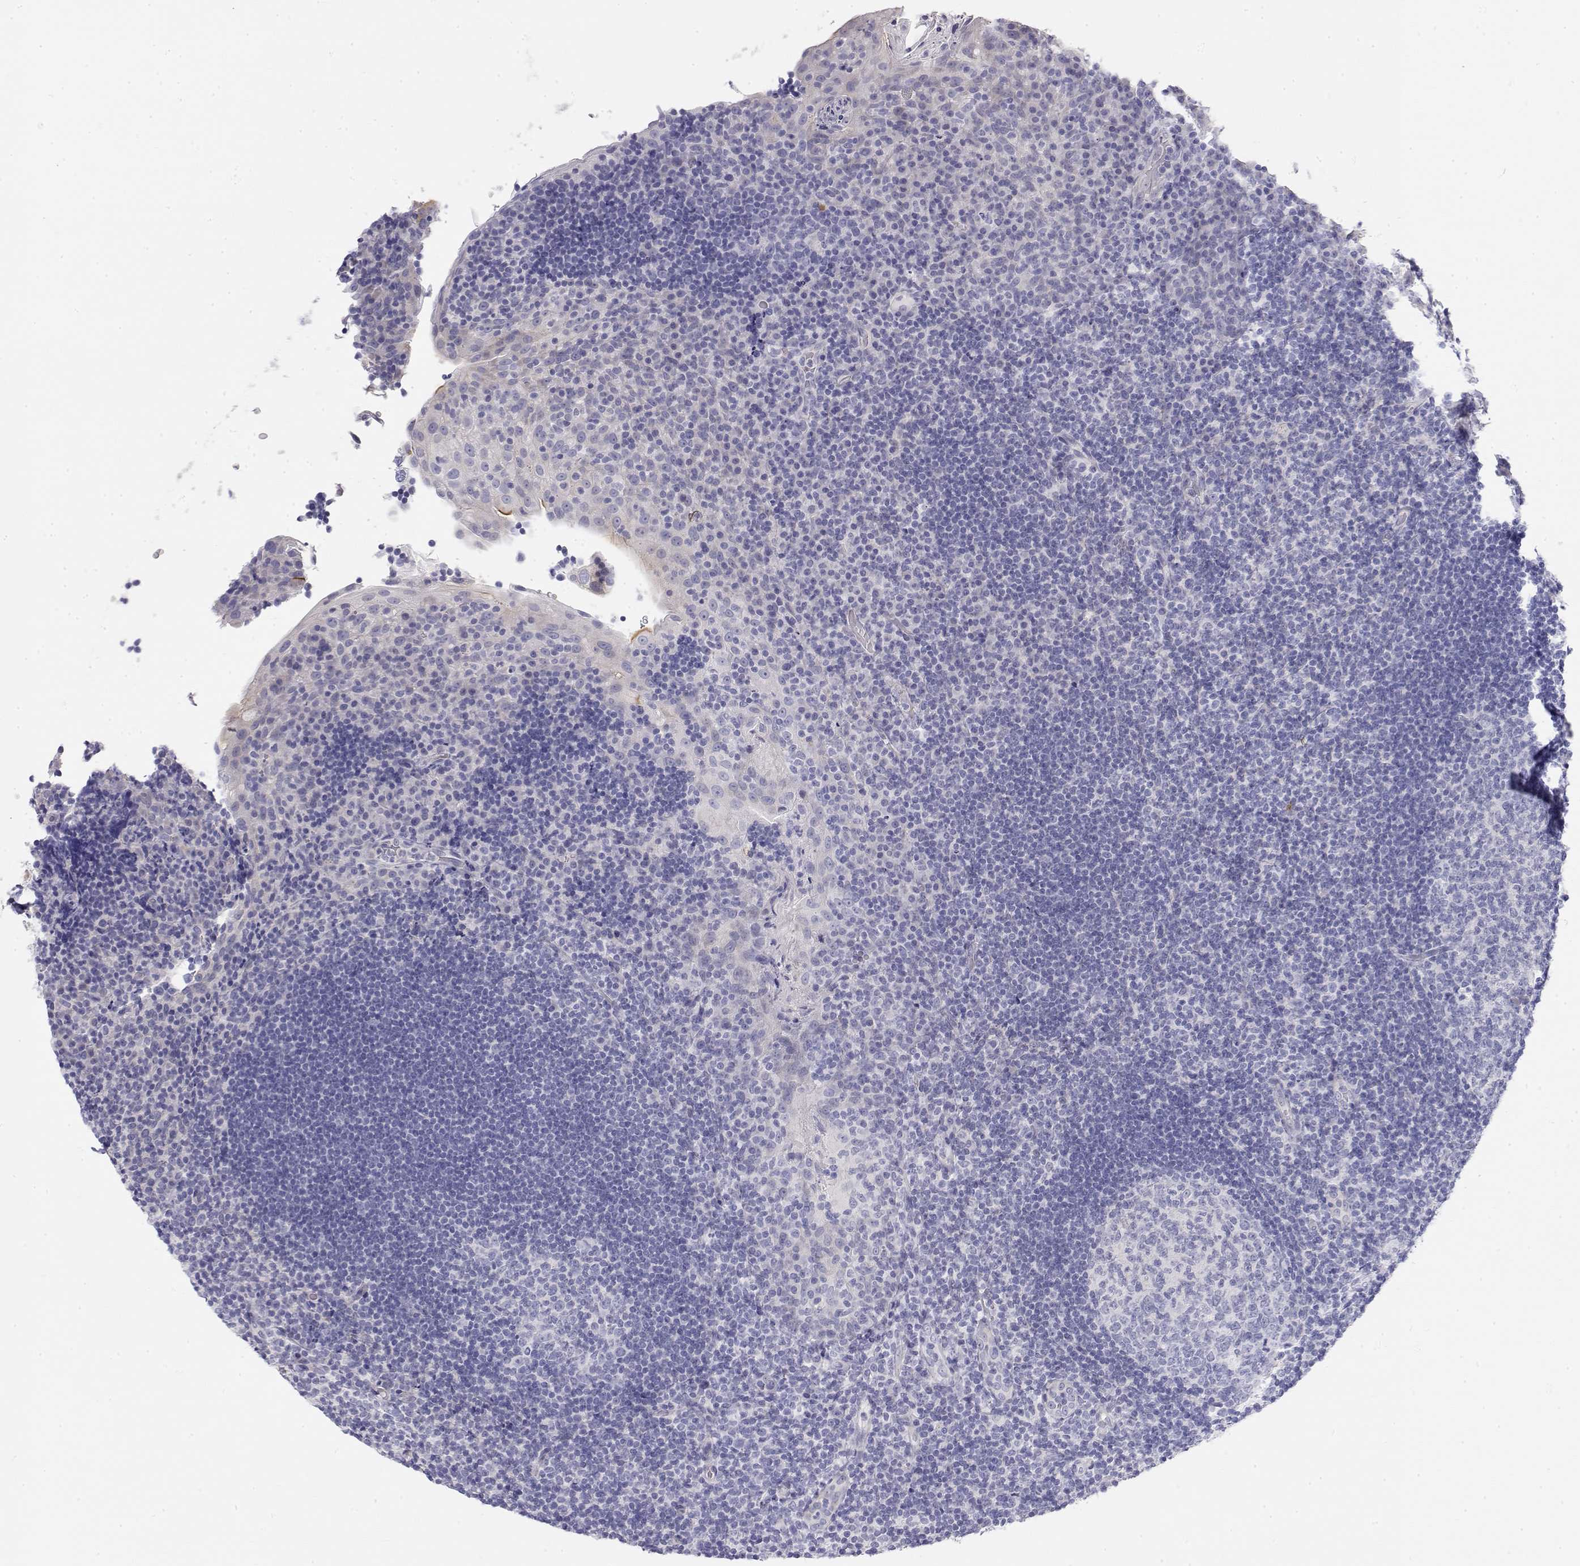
{"staining": {"intensity": "negative", "quantity": "none", "location": "none"}, "tissue": "tonsil", "cell_type": "Germinal center cells", "image_type": "normal", "snomed": [{"axis": "morphology", "description": "Normal tissue, NOS"}, {"axis": "topography", "description": "Tonsil"}], "caption": "Immunohistochemistry (IHC) of benign tonsil displays no expression in germinal center cells. (DAB IHC, high magnification).", "gene": "MISP", "patient": {"sex": "male", "age": 17}}